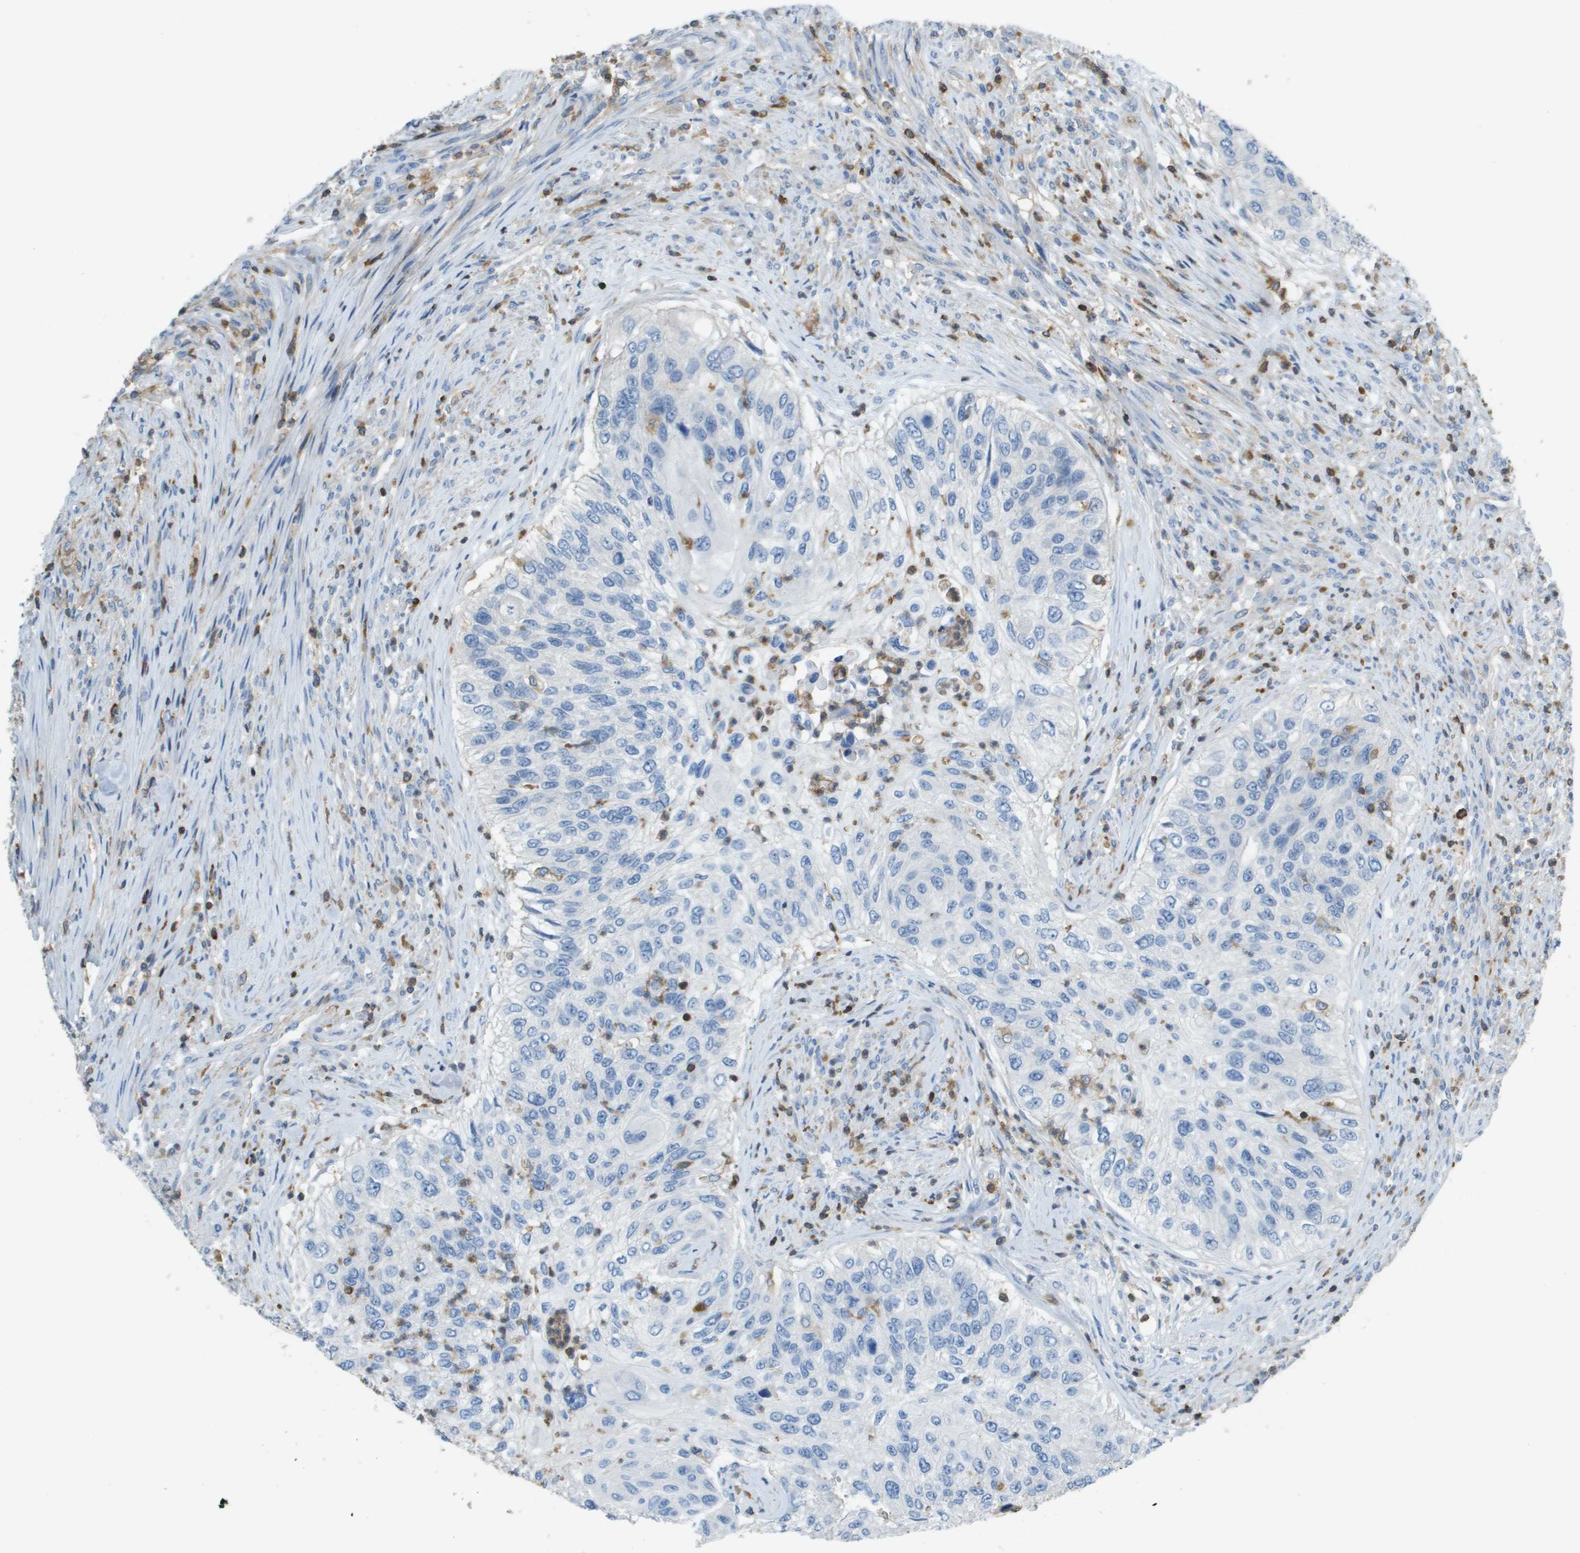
{"staining": {"intensity": "negative", "quantity": "none", "location": "none"}, "tissue": "urothelial cancer", "cell_type": "Tumor cells", "image_type": "cancer", "snomed": [{"axis": "morphology", "description": "Urothelial carcinoma, High grade"}, {"axis": "topography", "description": "Urinary bladder"}], "caption": "This is an immunohistochemistry (IHC) photomicrograph of urothelial cancer. There is no positivity in tumor cells.", "gene": "APBB1IP", "patient": {"sex": "female", "age": 60}}